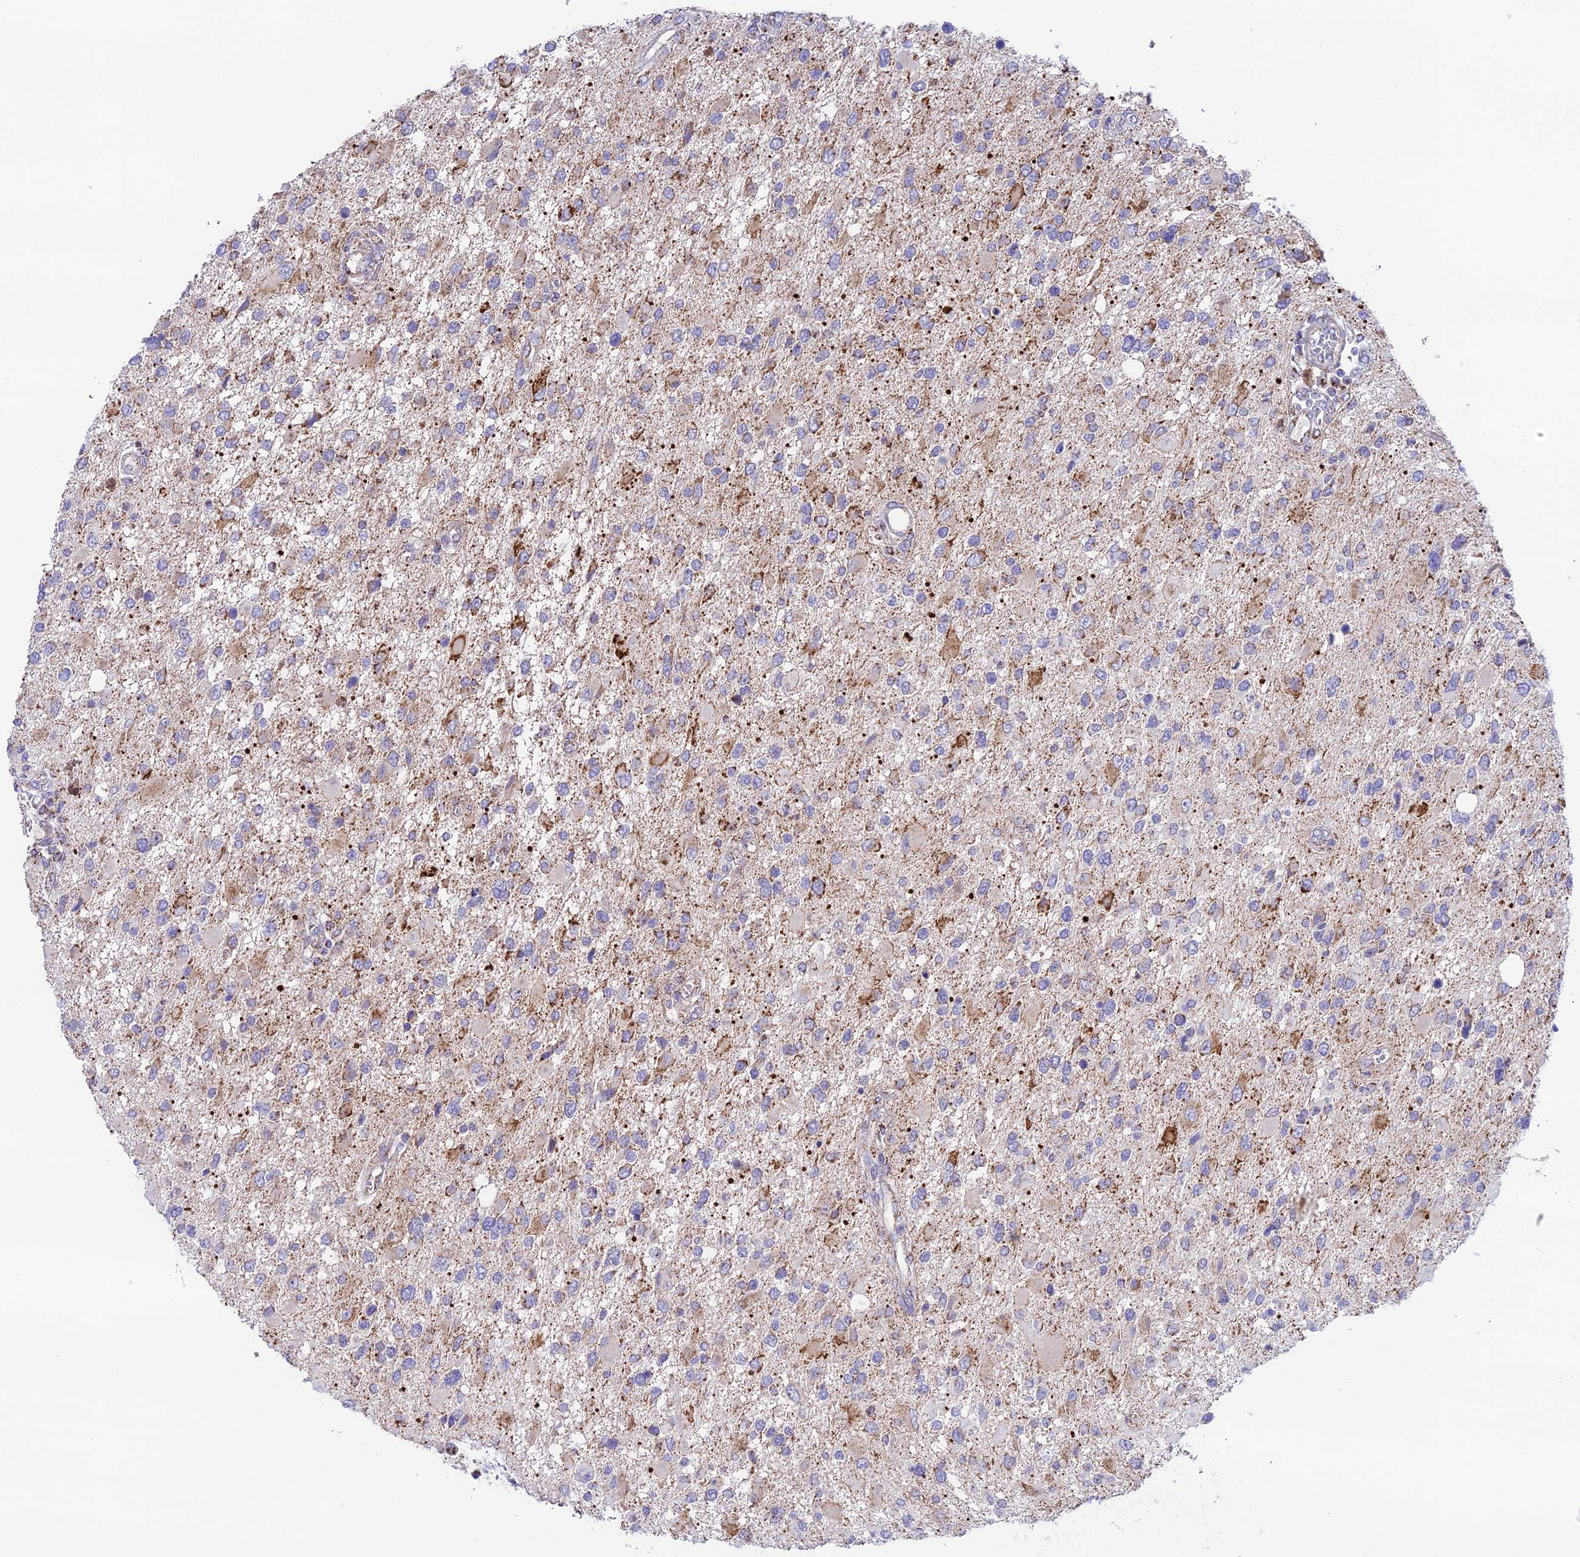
{"staining": {"intensity": "moderate", "quantity": "<25%", "location": "cytoplasmic/membranous"}, "tissue": "glioma", "cell_type": "Tumor cells", "image_type": "cancer", "snomed": [{"axis": "morphology", "description": "Glioma, malignant, High grade"}, {"axis": "topography", "description": "Brain"}], "caption": "The photomicrograph displays a brown stain indicating the presence of a protein in the cytoplasmic/membranous of tumor cells in high-grade glioma (malignant).", "gene": "HSDL2", "patient": {"sex": "male", "age": 53}}